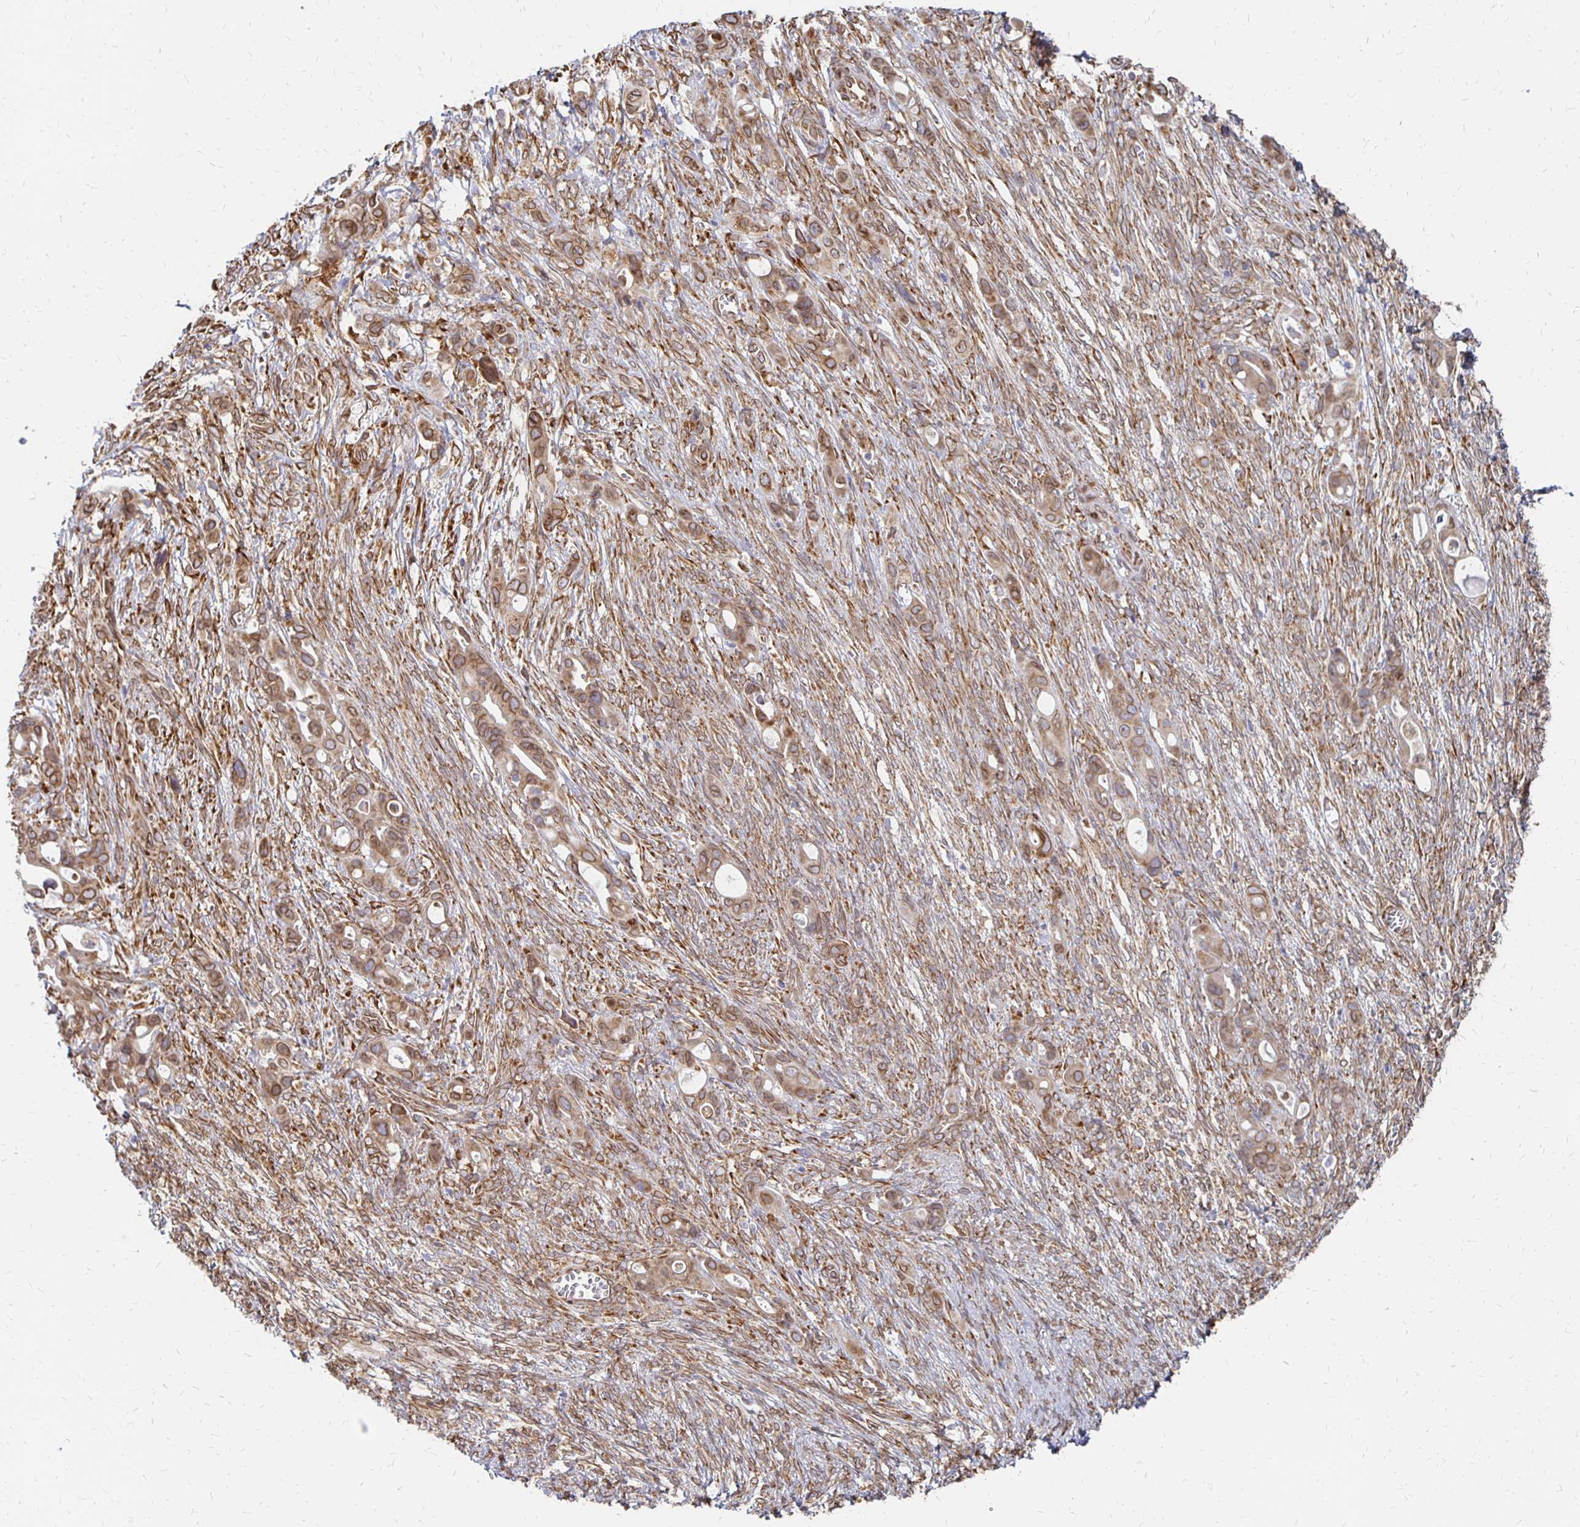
{"staining": {"intensity": "moderate", "quantity": ">75%", "location": "cytoplasmic/membranous,nuclear"}, "tissue": "ovarian cancer", "cell_type": "Tumor cells", "image_type": "cancer", "snomed": [{"axis": "morphology", "description": "Cystadenocarcinoma, mucinous, NOS"}, {"axis": "topography", "description": "Ovary"}], "caption": "About >75% of tumor cells in mucinous cystadenocarcinoma (ovarian) demonstrate moderate cytoplasmic/membranous and nuclear protein expression as visualized by brown immunohistochemical staining.", "gene": "PELI3", "patient": {"sex": "female", "age": 70}}